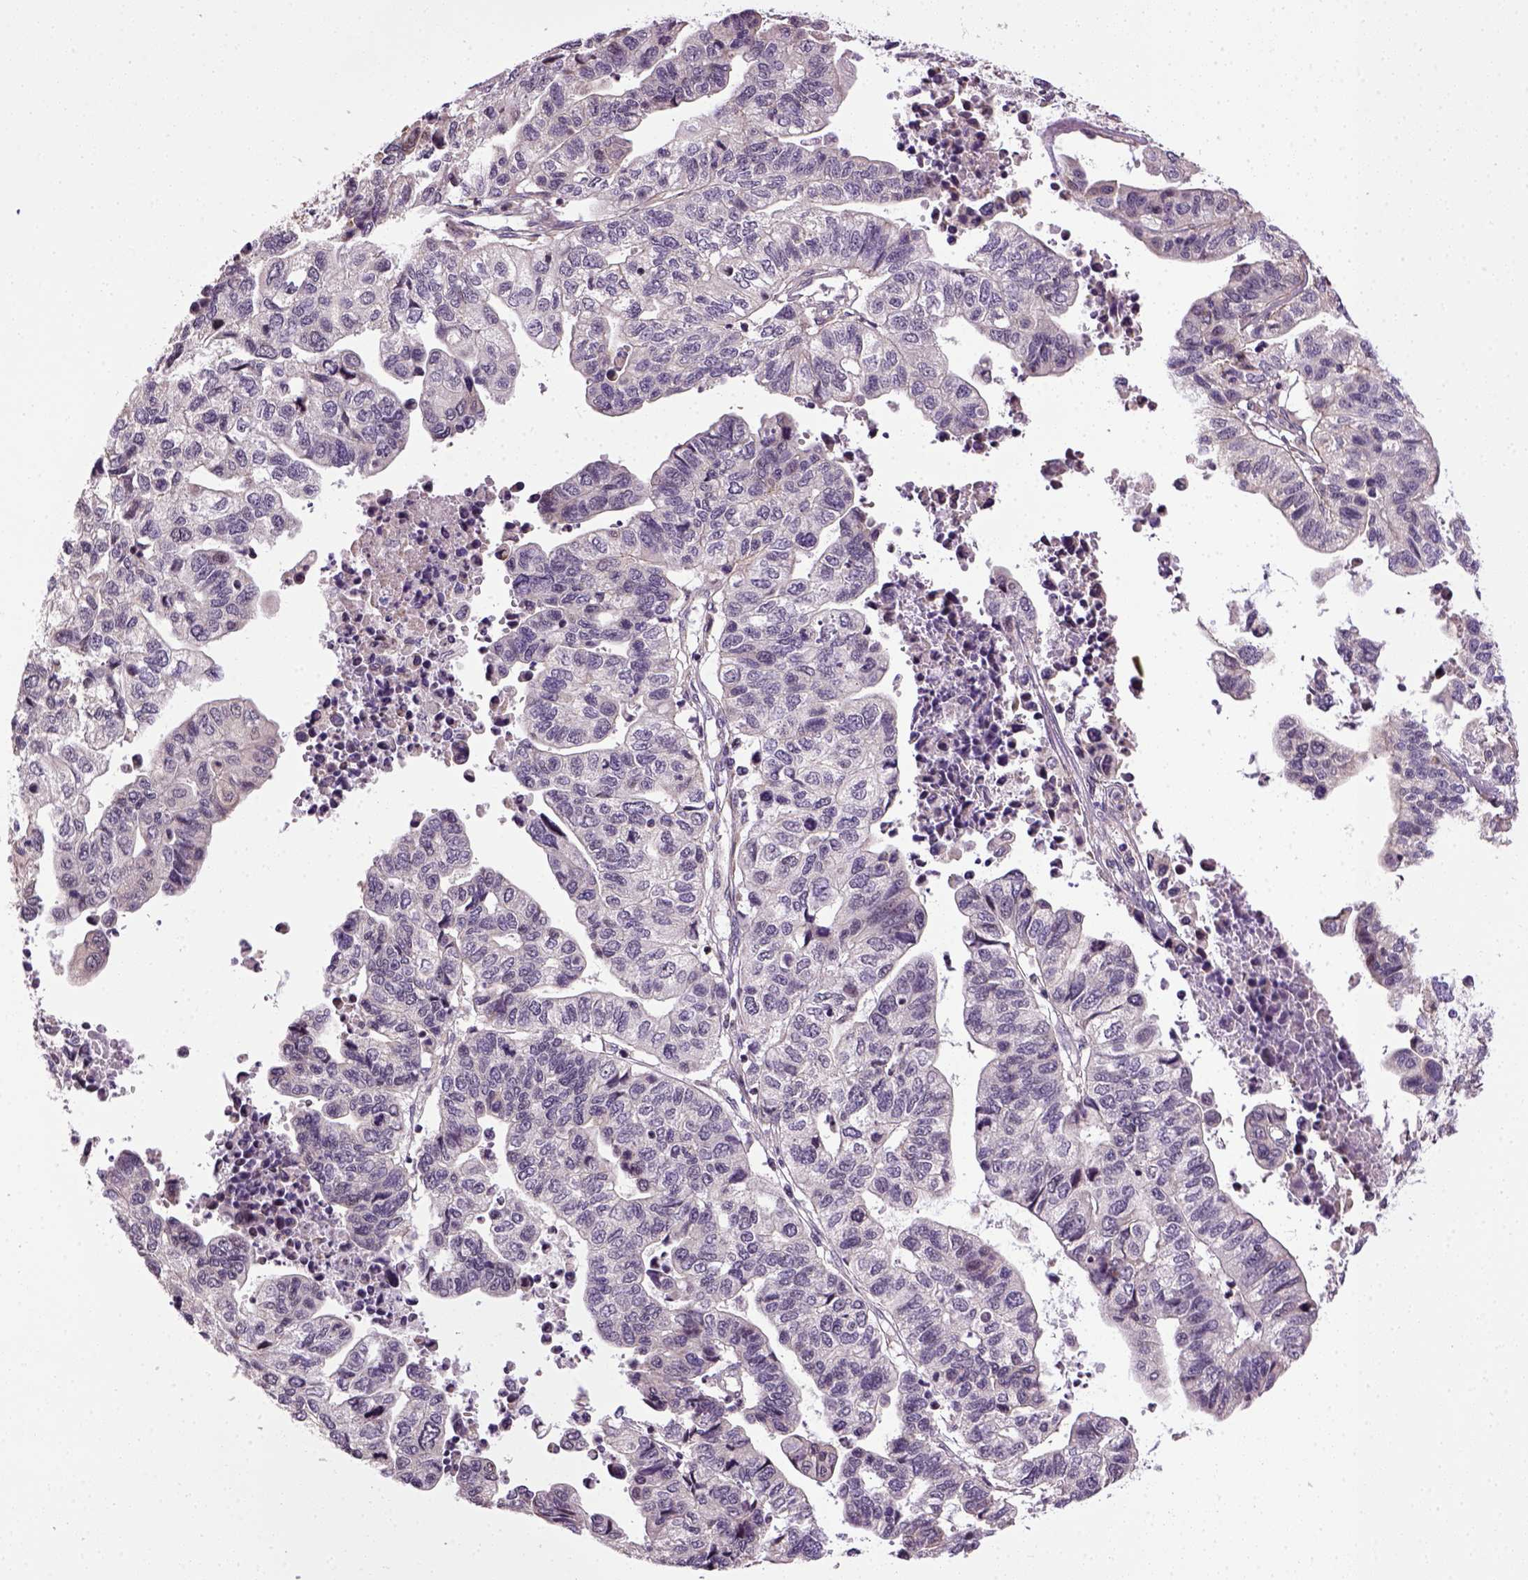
{"staining": {"intensity": "negative", "quantity": "none", "location": "none"}, "tissue": "stomach cancer", "cell_type": "Tumor cells", "image_type": "cancer", "snomed": [{"axis": "morphology", "description": "Adenocarcinoma, NOS"}, {"axis": "topography", "description": "Stomach, upper"}], "caption": "Histopathology image shows no protein staining in tumor cells of stomach adenocarcinoma tissue.", "gene": "TPRG1", "patient": {"sex": "female", "age": 67}}